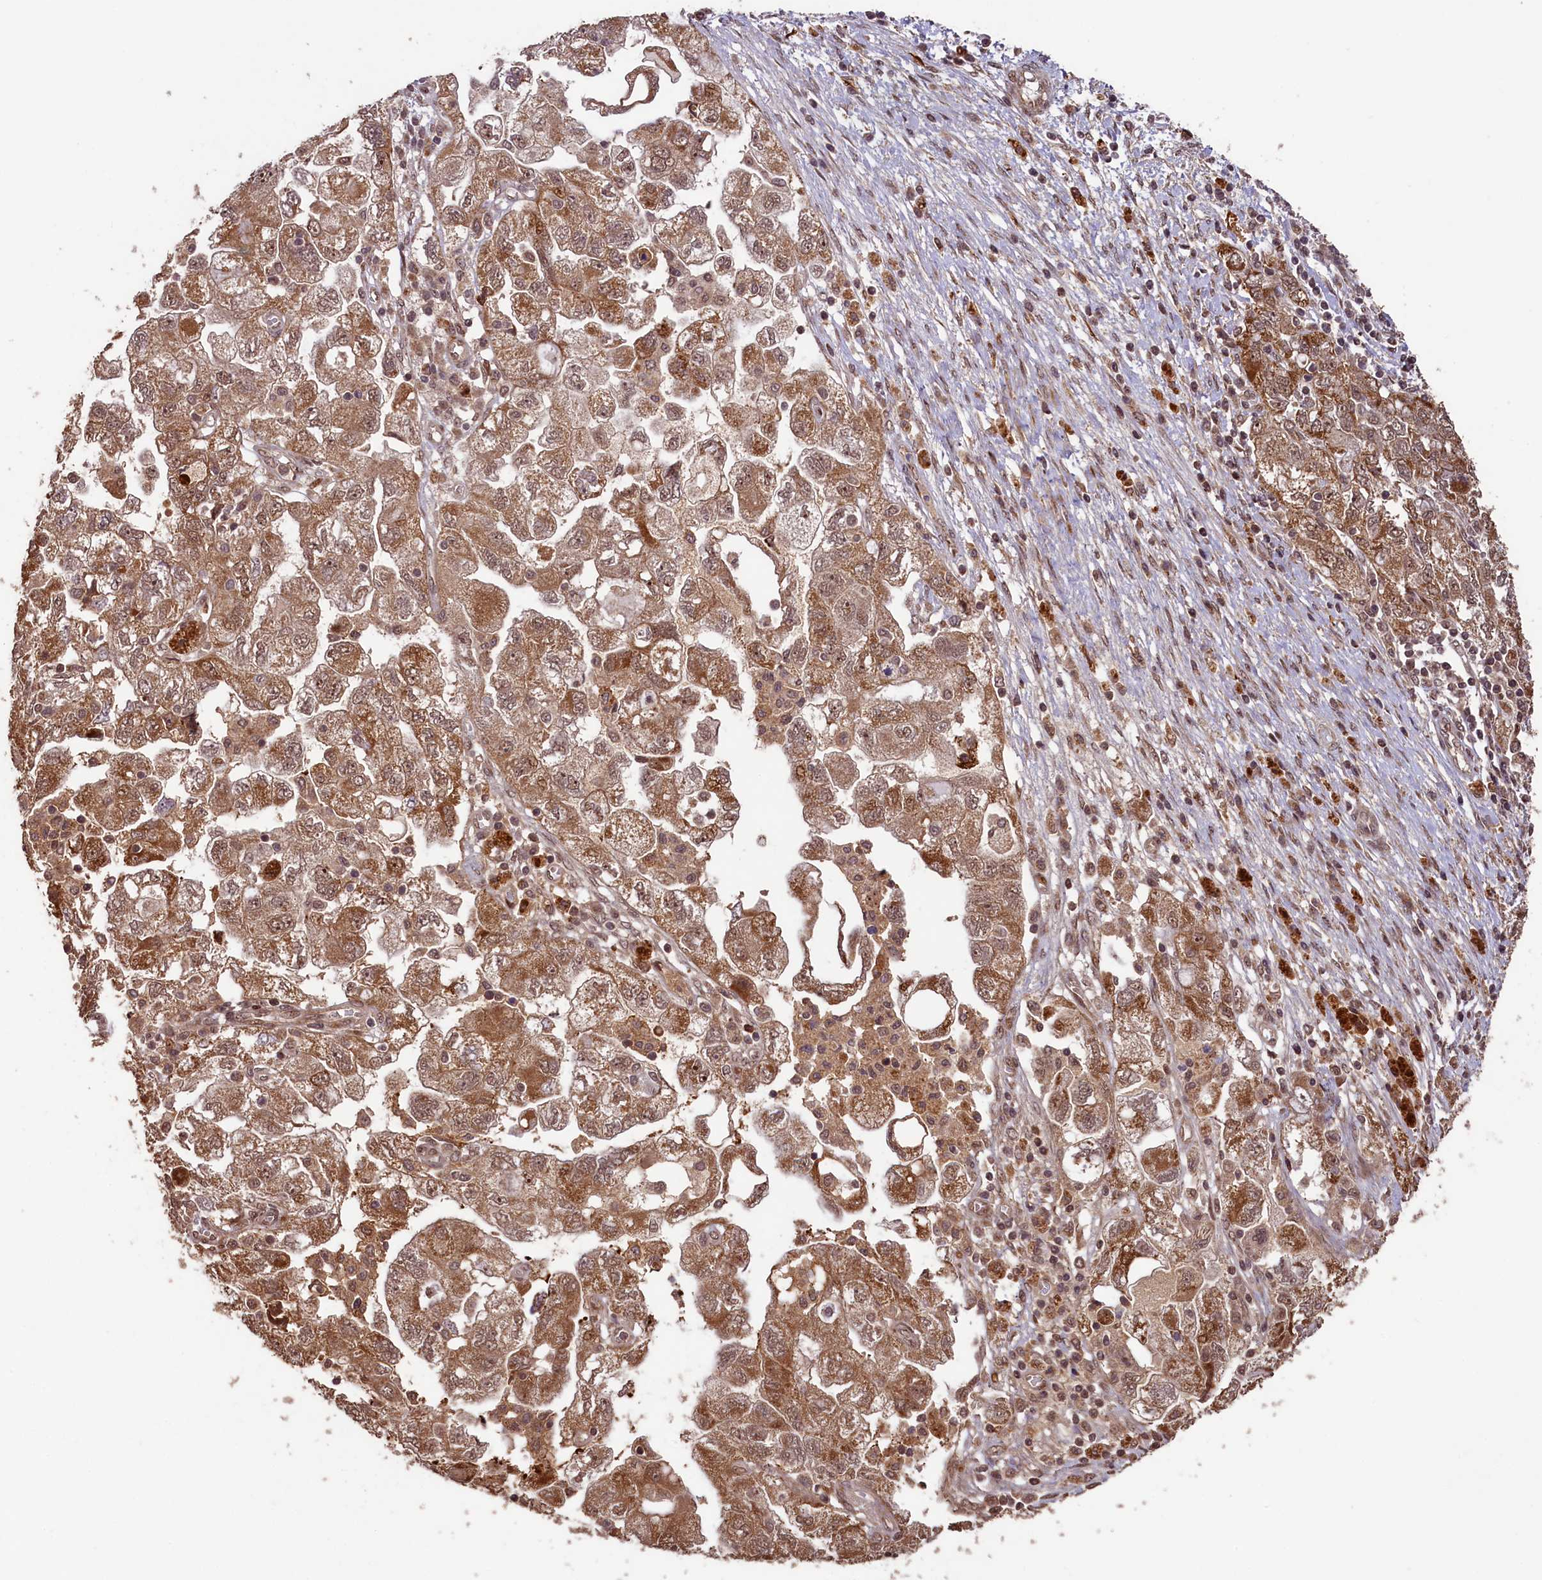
{"staining": {"intensity": "moderate", "quantity": ">75%", "location": "cytoplasmic/membranous,nuclear"}, "tissue": "ovarian cancer", "cell_type": "Tumor cells", "image_type": "cancer", "snomed": [{"axis": "morphology", "description": "Carcinoma, NOS"}, {"axis": "morphology", "description": "Cystadenocarcinoma, serous, NOS"}, {"axis": "topography", "description": "Ovary"}], "caption": "About >75% of tumor cells in human ovarian cancer display moderate cytoplasmic/membranous and nuclear protein expression as visualized by brown immunohistochemical staining.", "gene": "SHPRH", "patient": {"sex": "female", "age": 69}}